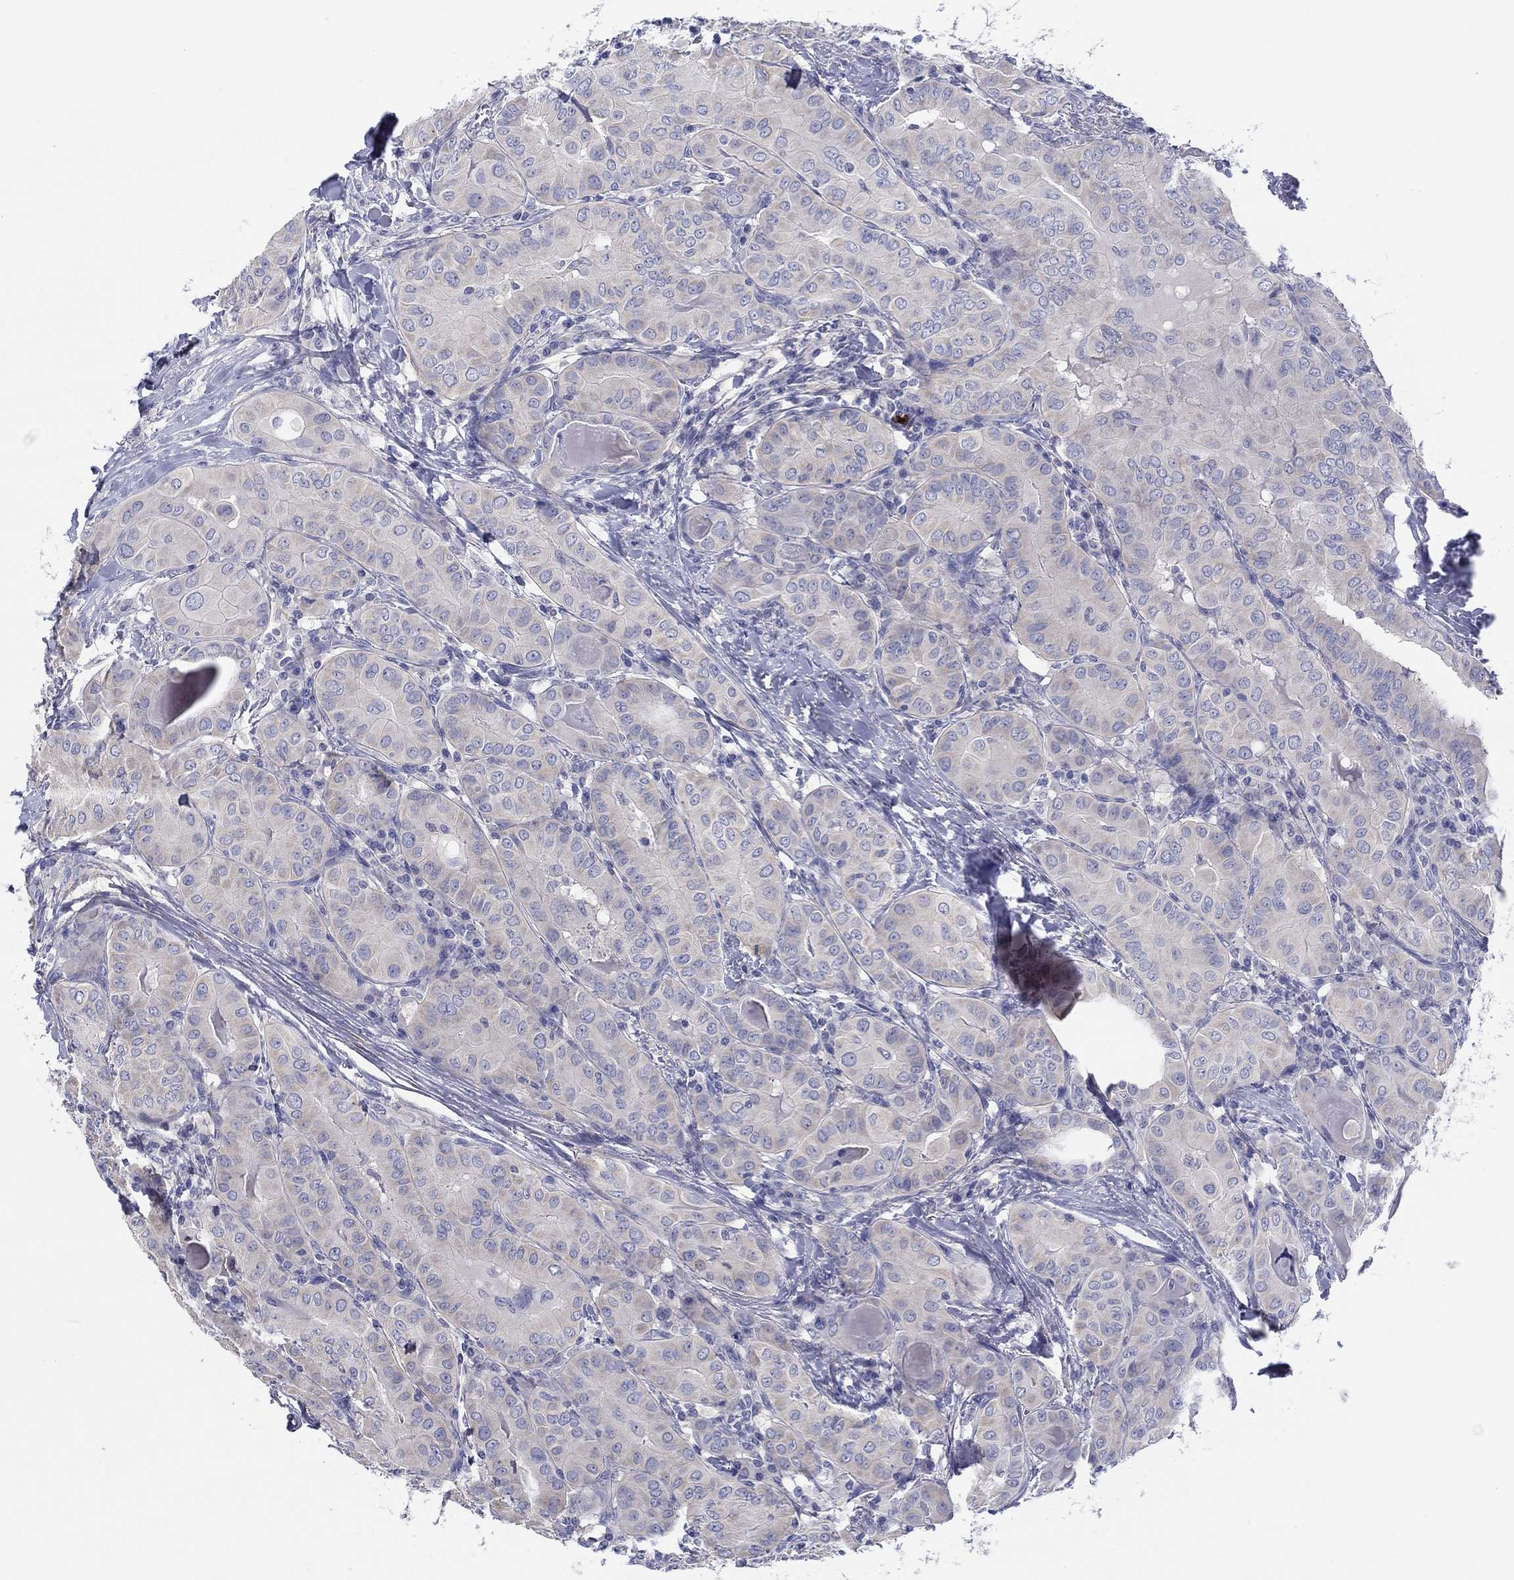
{"staining": {"intensity": "negative", "quantity": "none", "location": "none"}, "tissue": "thyroid cancer", "cell_type": "Tumor cells", "image_type": "cancer", "snomed": [{"axis": "morphology", "description": "Papillary adenocarcinoma, NOS"}, {"axis": "topography", "description": "Thyroid gland"}], "caption": "Tumor cells are negative for brown protein staining in papillary adenocarcinoma (thyroid).", "gene": "HAPLN4", "patient": {"sex": "female", "age": 37}}